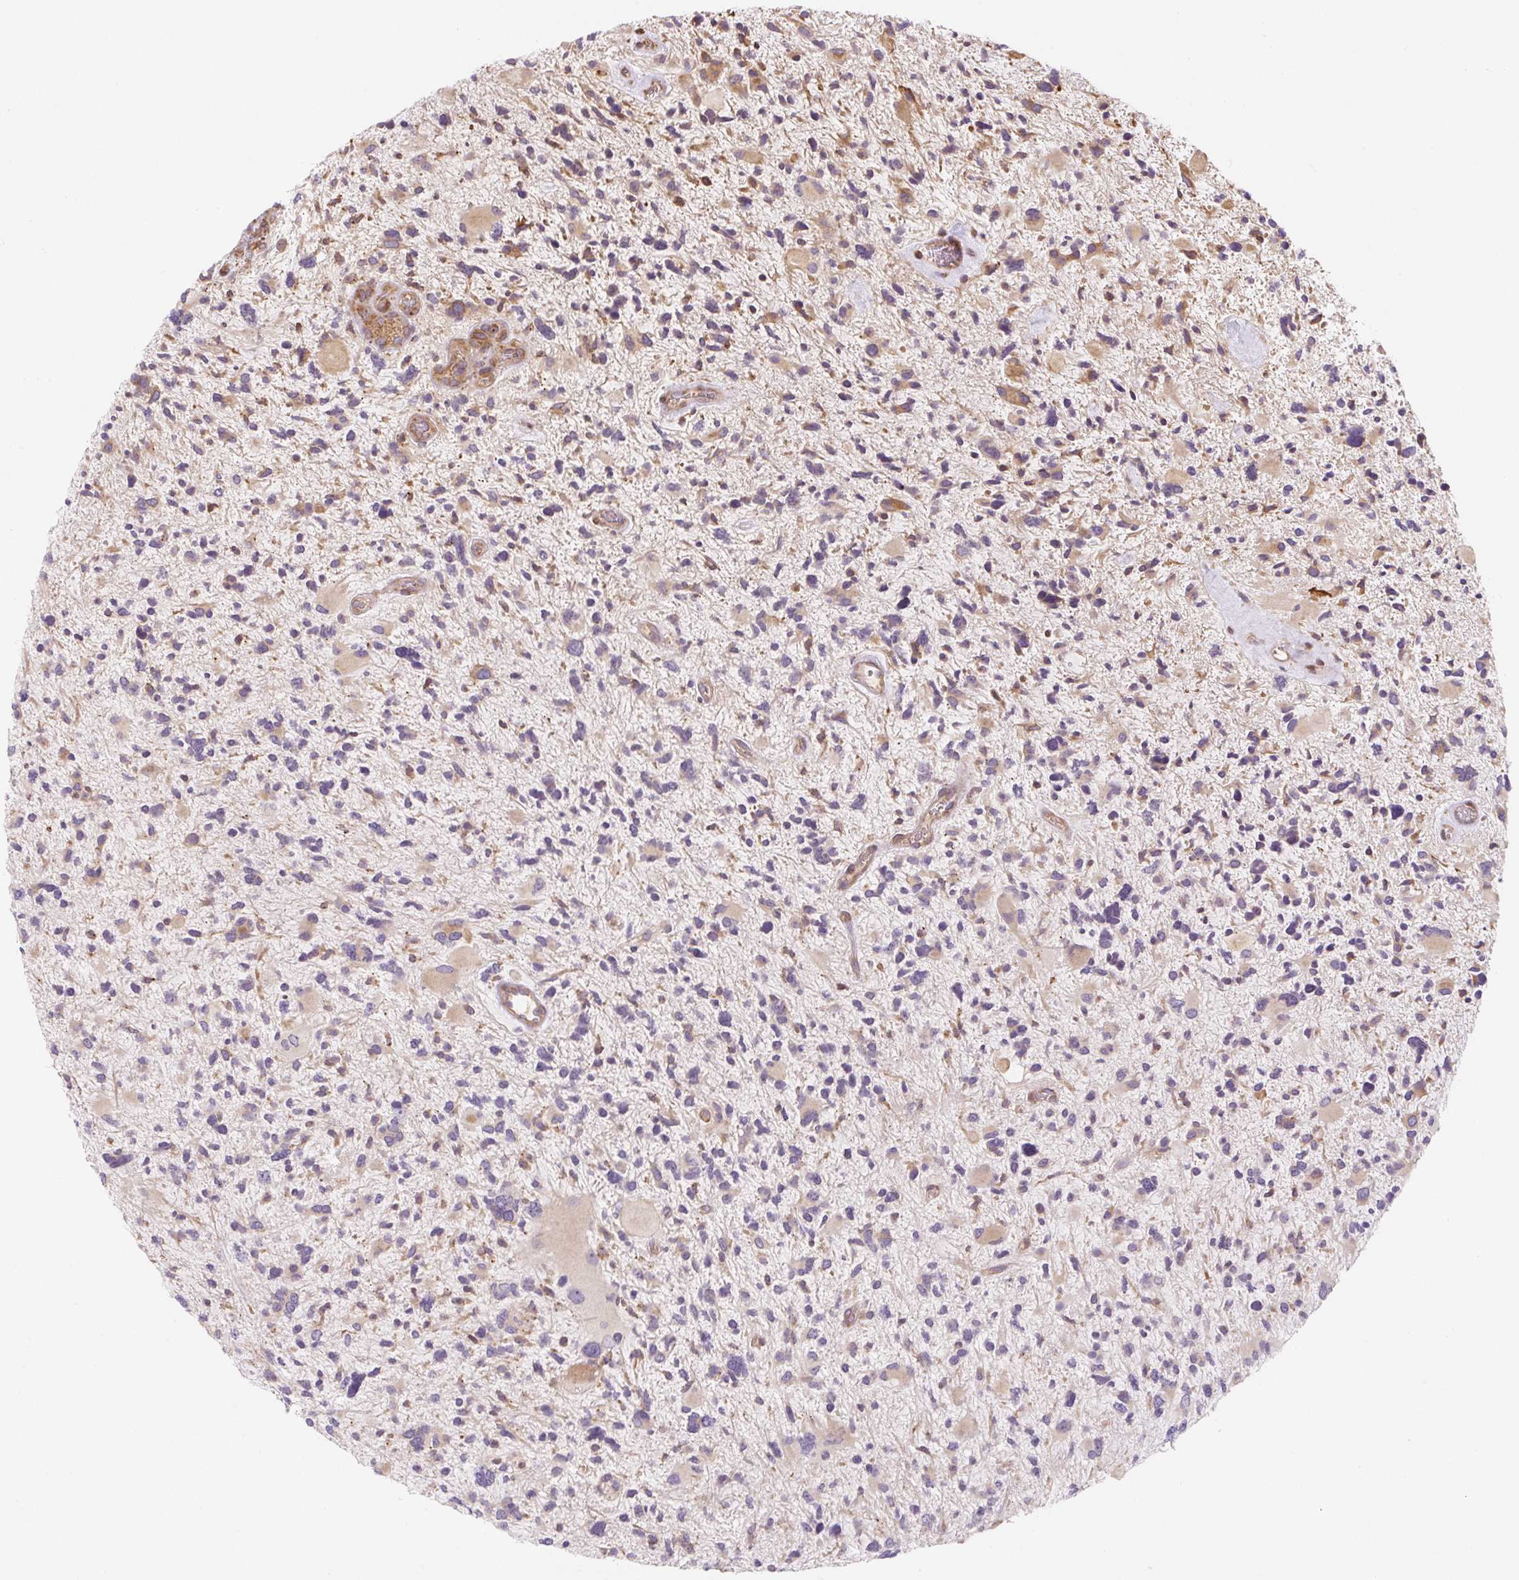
{"staining": {"intensity": "weak", "quantity": "<25%", "location": "cytoplasmic/membranous"}, "tissue": "glioma", "cell_type": "Tumor cells", "image_type": "cancer", "snomed": [{"axis": "morphology", "description": "Glioma, malignant, High grade"}, {"axis": "topography", "description": "Brain"}], "caption": "Malignant high-grade glioma stained for a protein using IHC demonstrates no staining tumor cells.", "gene": "RASA1", "patient": {"sex": "female", "age": 11}}